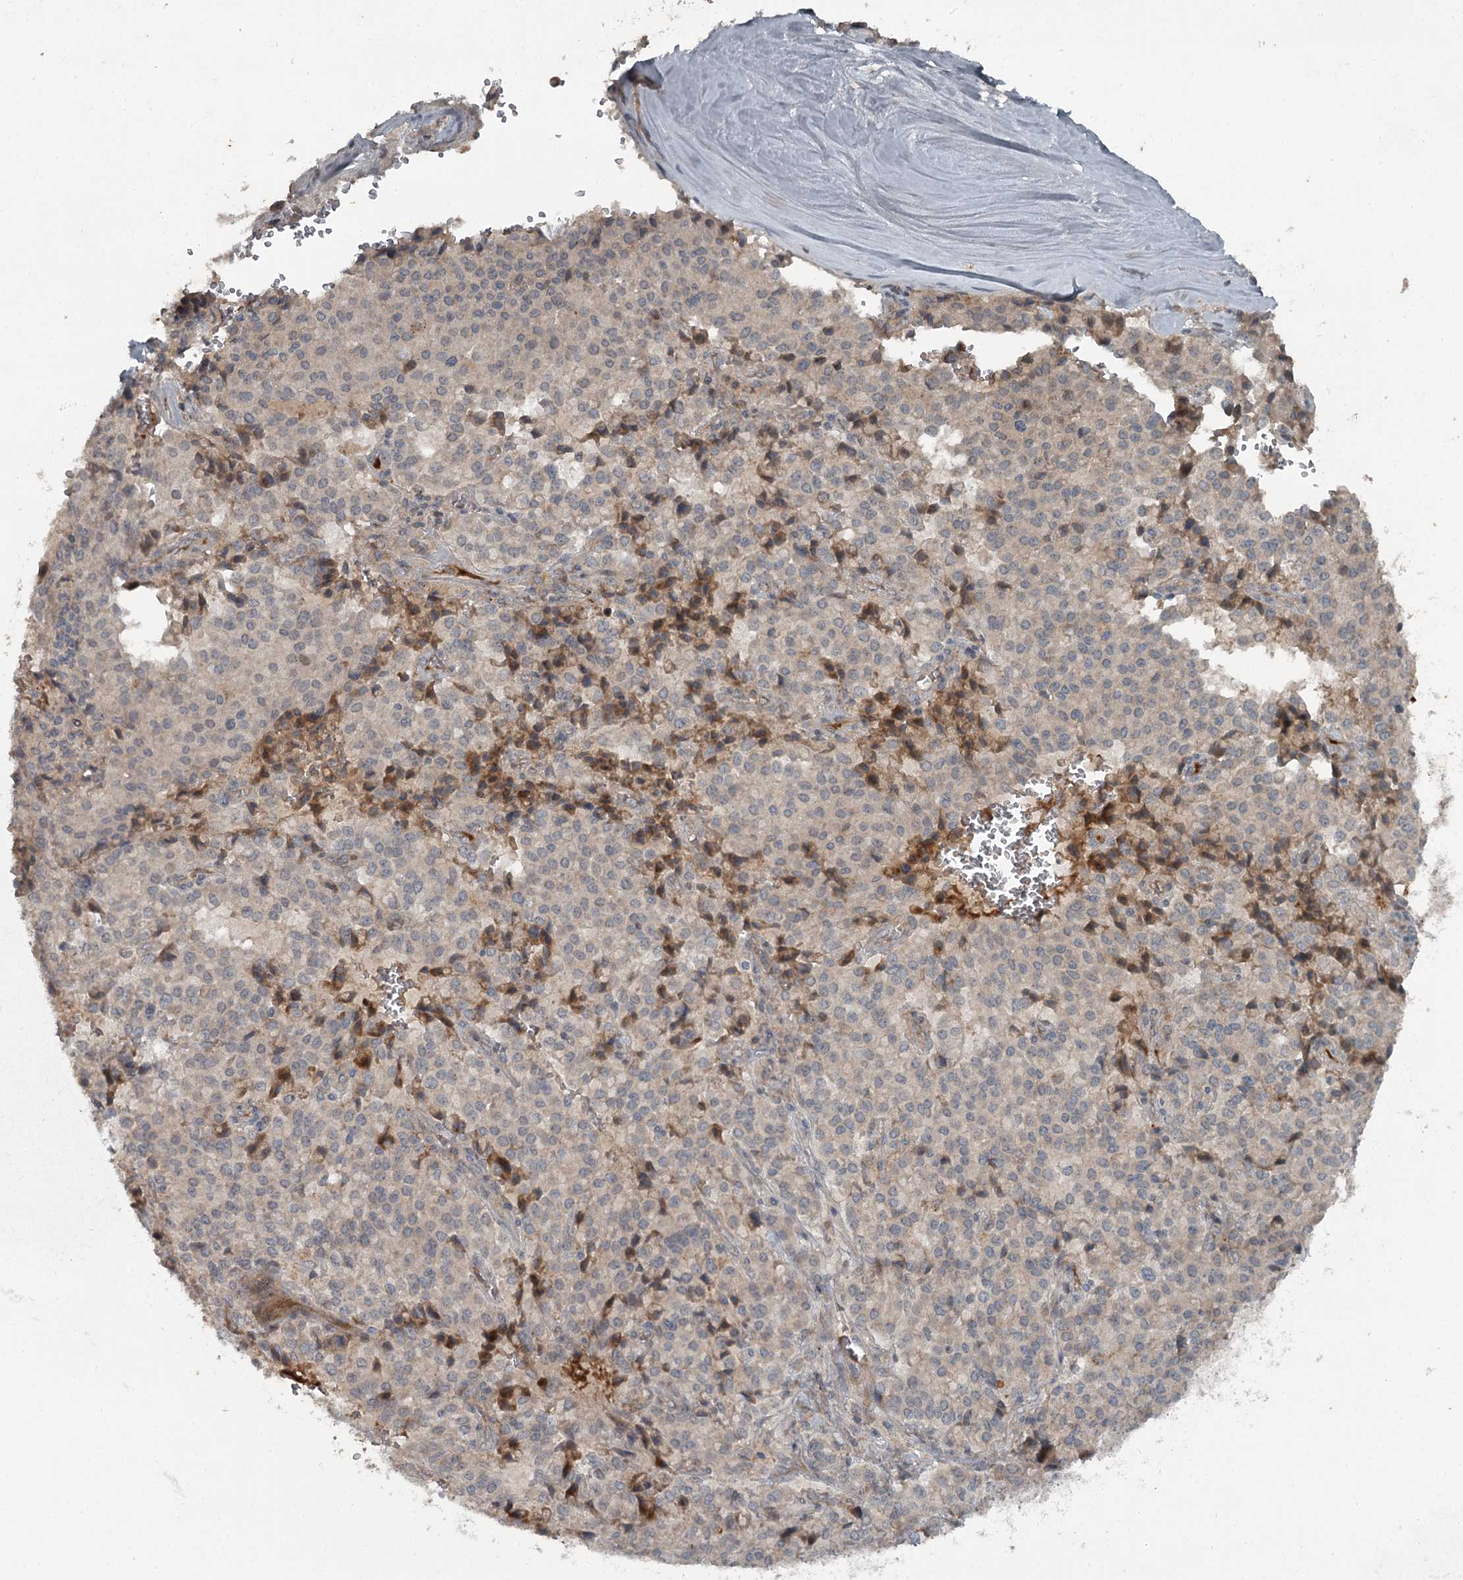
{"staining": {"intensity": "weak", "quantity": "<25%", "location": "cytoplasmic/membranous"}, "tissue": "pancreatic cancer", "cell_type": "Tumor cells", "image_type": "cancer", "snomed": [{"axis": "morphology", "description": "Adenocarcinoma, NOS"}, {"axis": "topography", "description": "Pancreas"}], "caption": "There is no significant staining in tumor cells of pancreatic cancer.", "gene": "SLC39A8", "patient": {"sex": "male", "age": 65}}